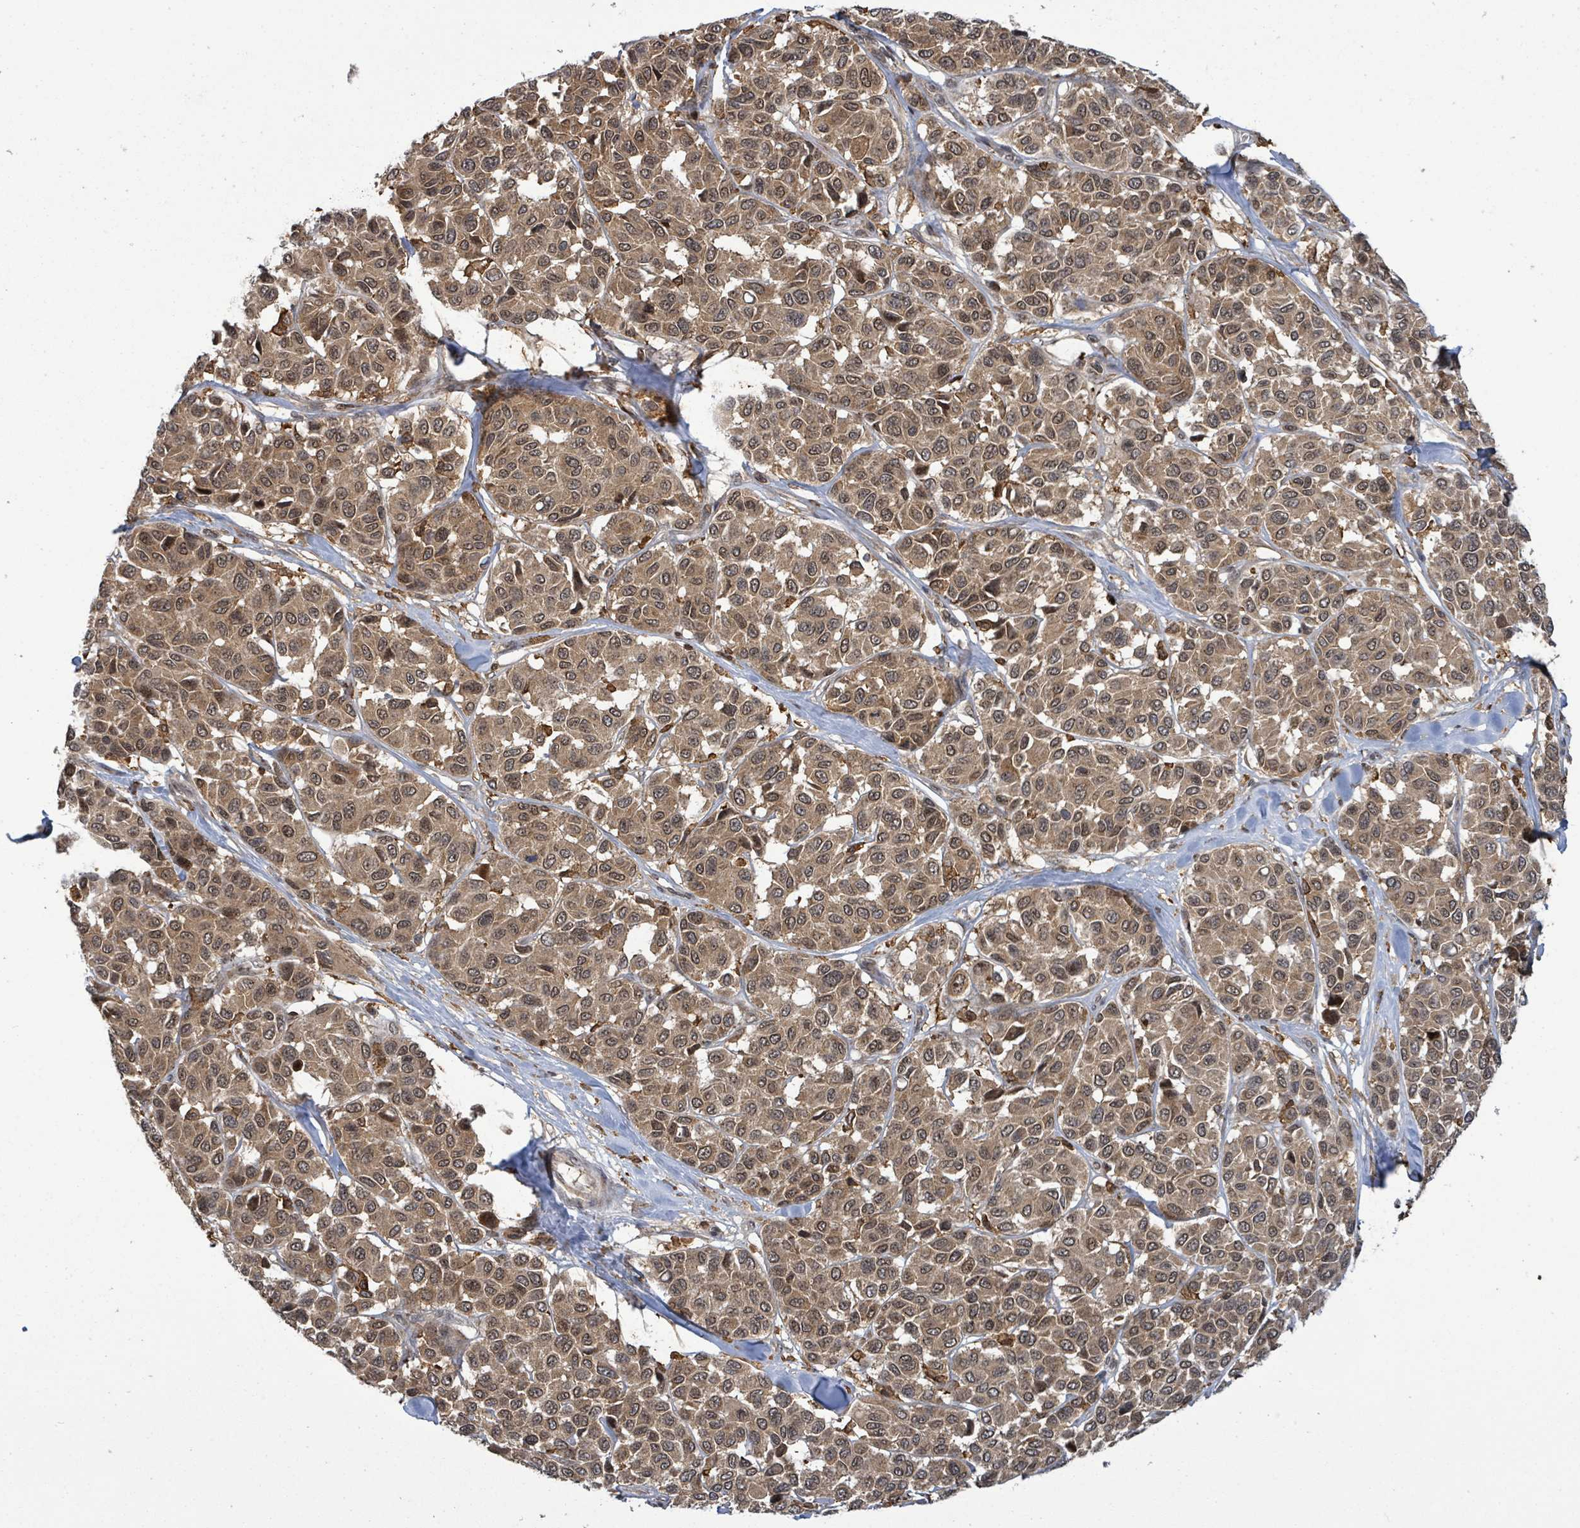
{"staining": {"intensity": "moderate", "quantity": ">75%", "location": "cytoplasmic/membranous"}, "tissue": "melanoma", "cell_type": "Tumor cells", "image_type": "cancer", "snomed": [{"axis": "morphology", "description": "Malignant melanoma, NOS"}, {"axis": "topography", "description": "Skin"}], "caption": "IHC of malignant melanoma shows medium levels of moderate cytoplasmic/membranous expression in approximately >75% of tumor cells.", "gene": "FBXO6", "patient": {"sex": "female", "age": 66}}